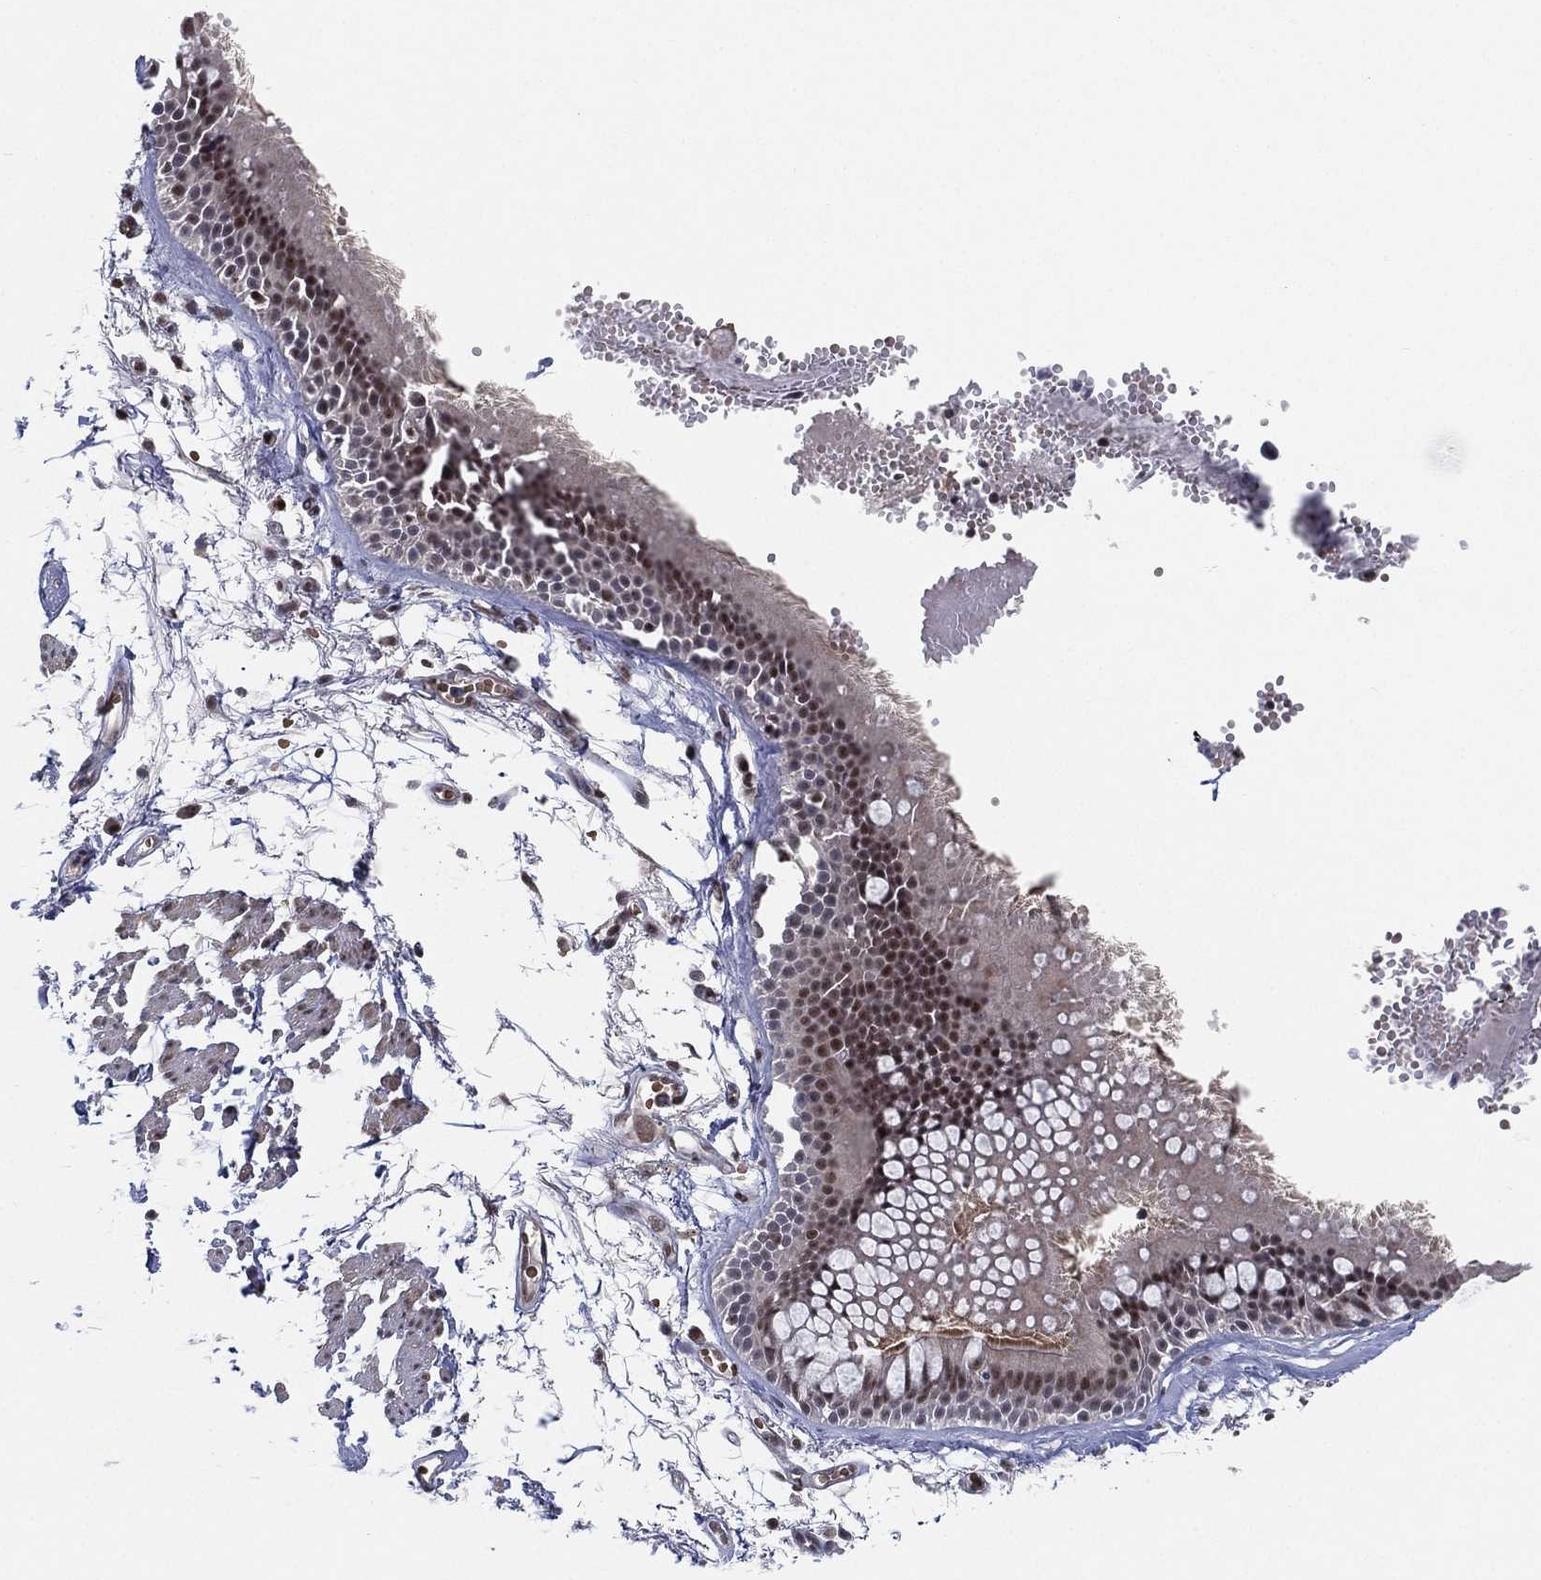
{"staining": {"intensity": "moderate", "quantity": "25%-75%", "location": "nuclear"}, "tissue": "soft tissue", "cell_type": "Fibroblasts", "image_type": "normal", "snomed": [{"axis": "morphology", "description": "Normal tissue, NOS"}, {"axis": "morphology", "description": "Squamous cell carcinoma, NOS"}, {"axis": "topography", "description": "Cartilage tissue"}, {"axis": "topography", "description": "Lung"}], "caption": "IHC of unremarkable human soft tissue reveals medium levels of moderate nuclear staining in about 25%-75% of fibroblasts. Nuclei are stained in blue.", "gene": "DGCR8", "patient": {"sex": "male", "age": 66}}